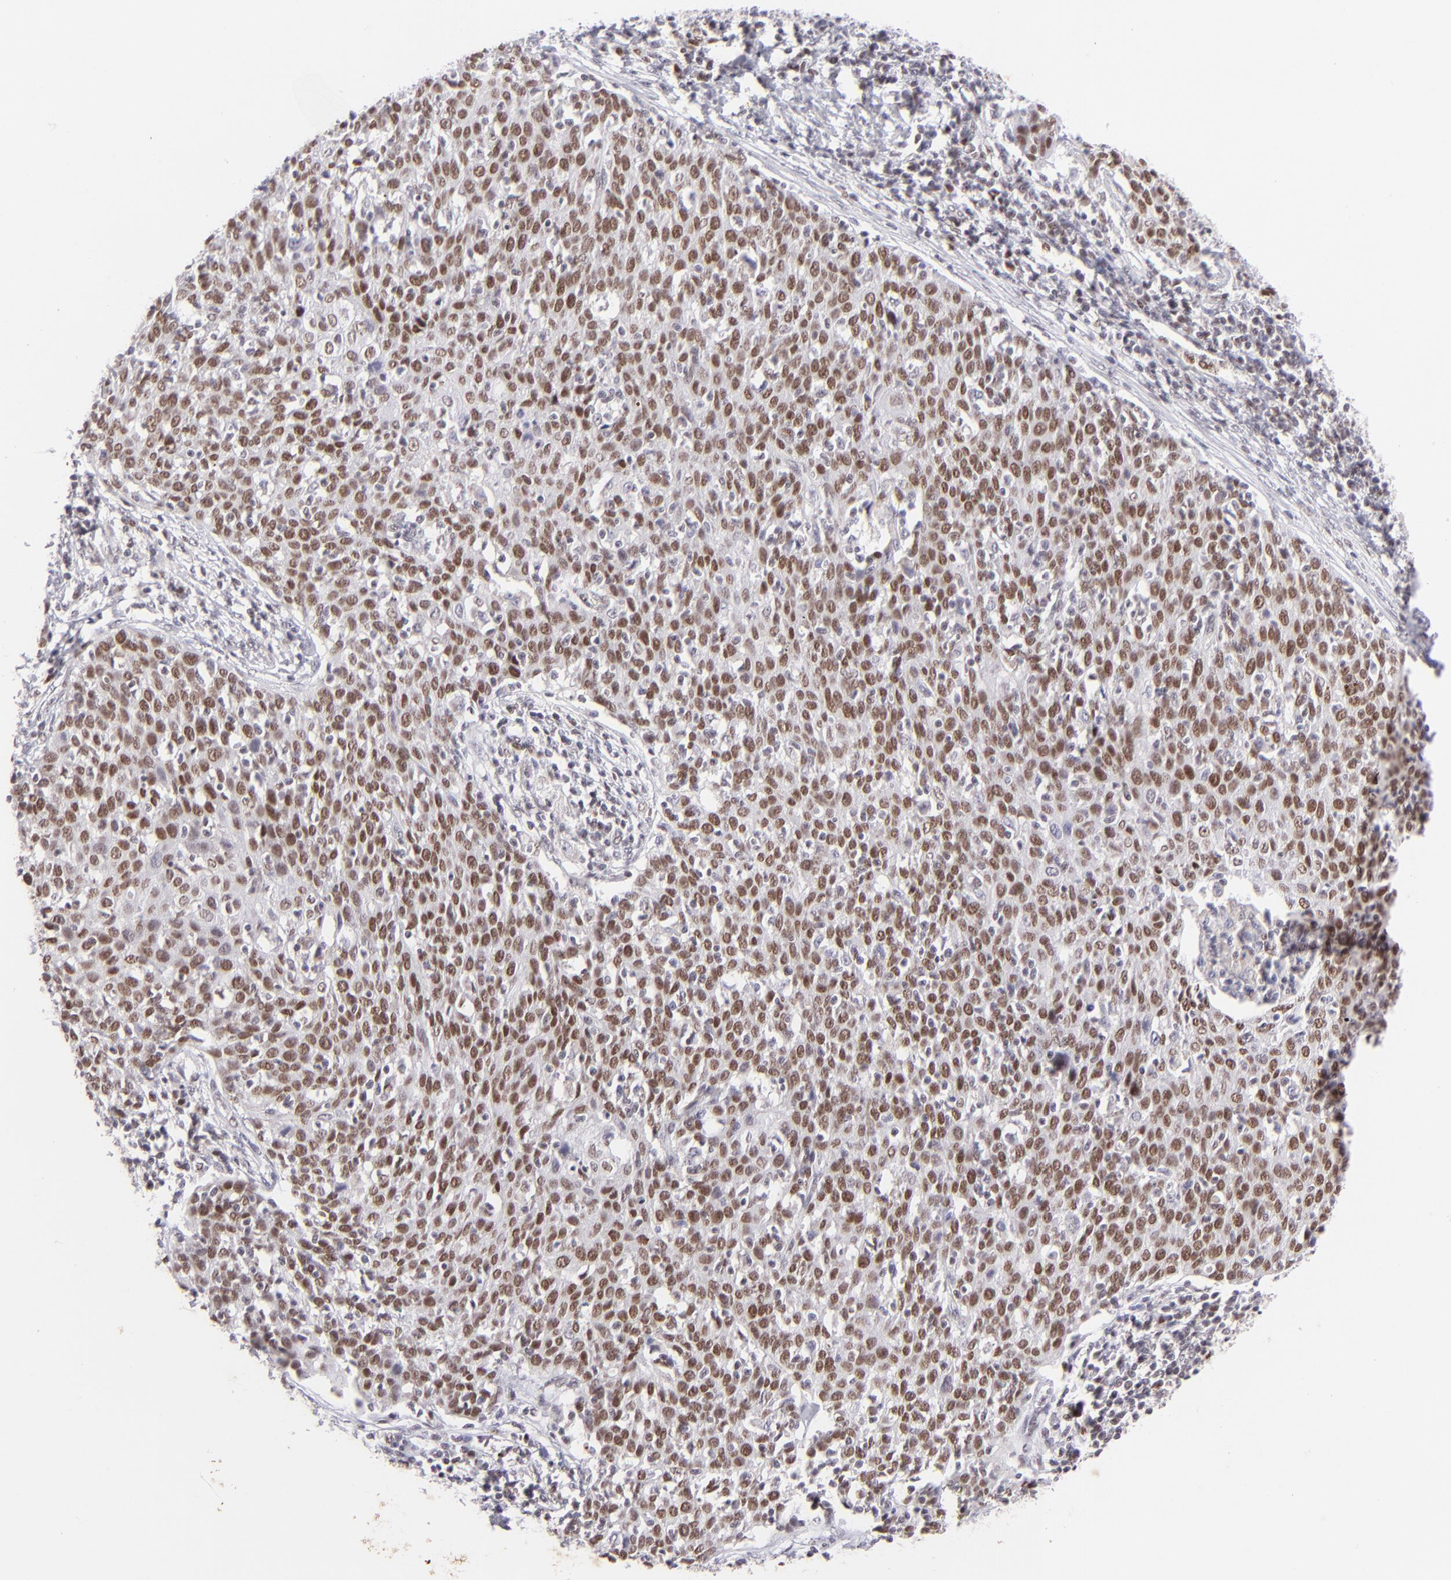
{"staining": {"intensity": "moderate", "quantity": "25%-75%", "location": "nuclear"}, "tissue": "cervical cancer", "cell_type": "Tumor cells", "image_type": "cancer", "snomed": [{"axis": "morphology", "description": "Squamous cell carcinoma, NOS"}, {"axis": "topography", "description": "Cervix"}], "caption": "An image of human squamous cell carcinoma (cervical) stained for a protein exhibits moderate nuclear brown staining in tumor cells. The staining was performed using DAB (3,3'-diaminobenzidine), with brown indicating positive protein expression. Nuclei are stained blue with hematoxylin.", "gene": "POU2F1", "patient": {"sex": "female", "age": 38}}